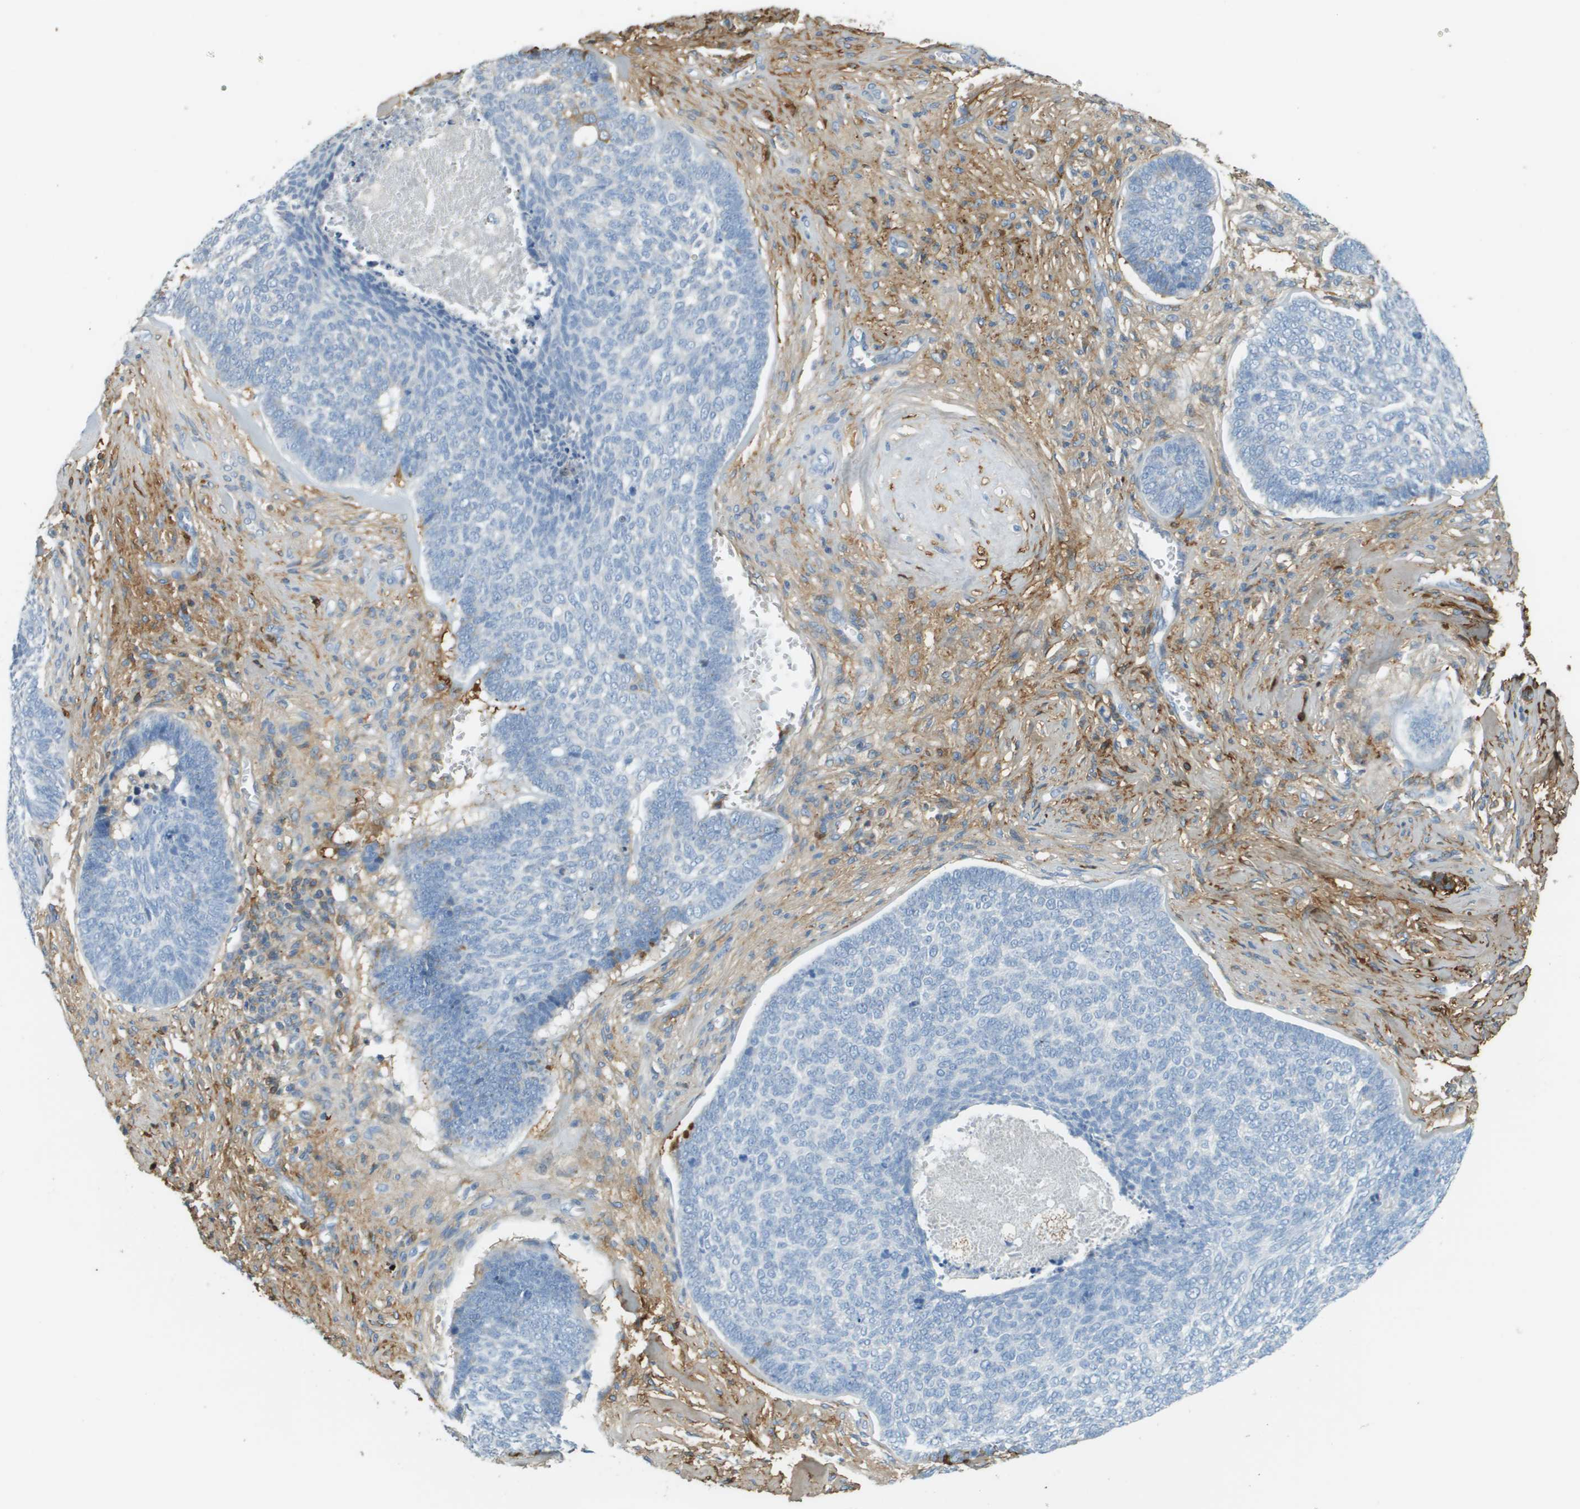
{"staining": {"intensity": "negative", "quantity": "none", "location": "none"}, "tissue": "skin cancer", "cell_type": "Tumor cells", "image_type": "cancer", "snomed": [{"axis": "morphology", "description": "Basal cell carcinoma"}, {"axis": "topography", "description": "Skin"}], "caption": "Tumor cells are negative for protein expression in human skin cancer.", "gene": "DCN", "patient": {"sex": "male", "age": 84}}